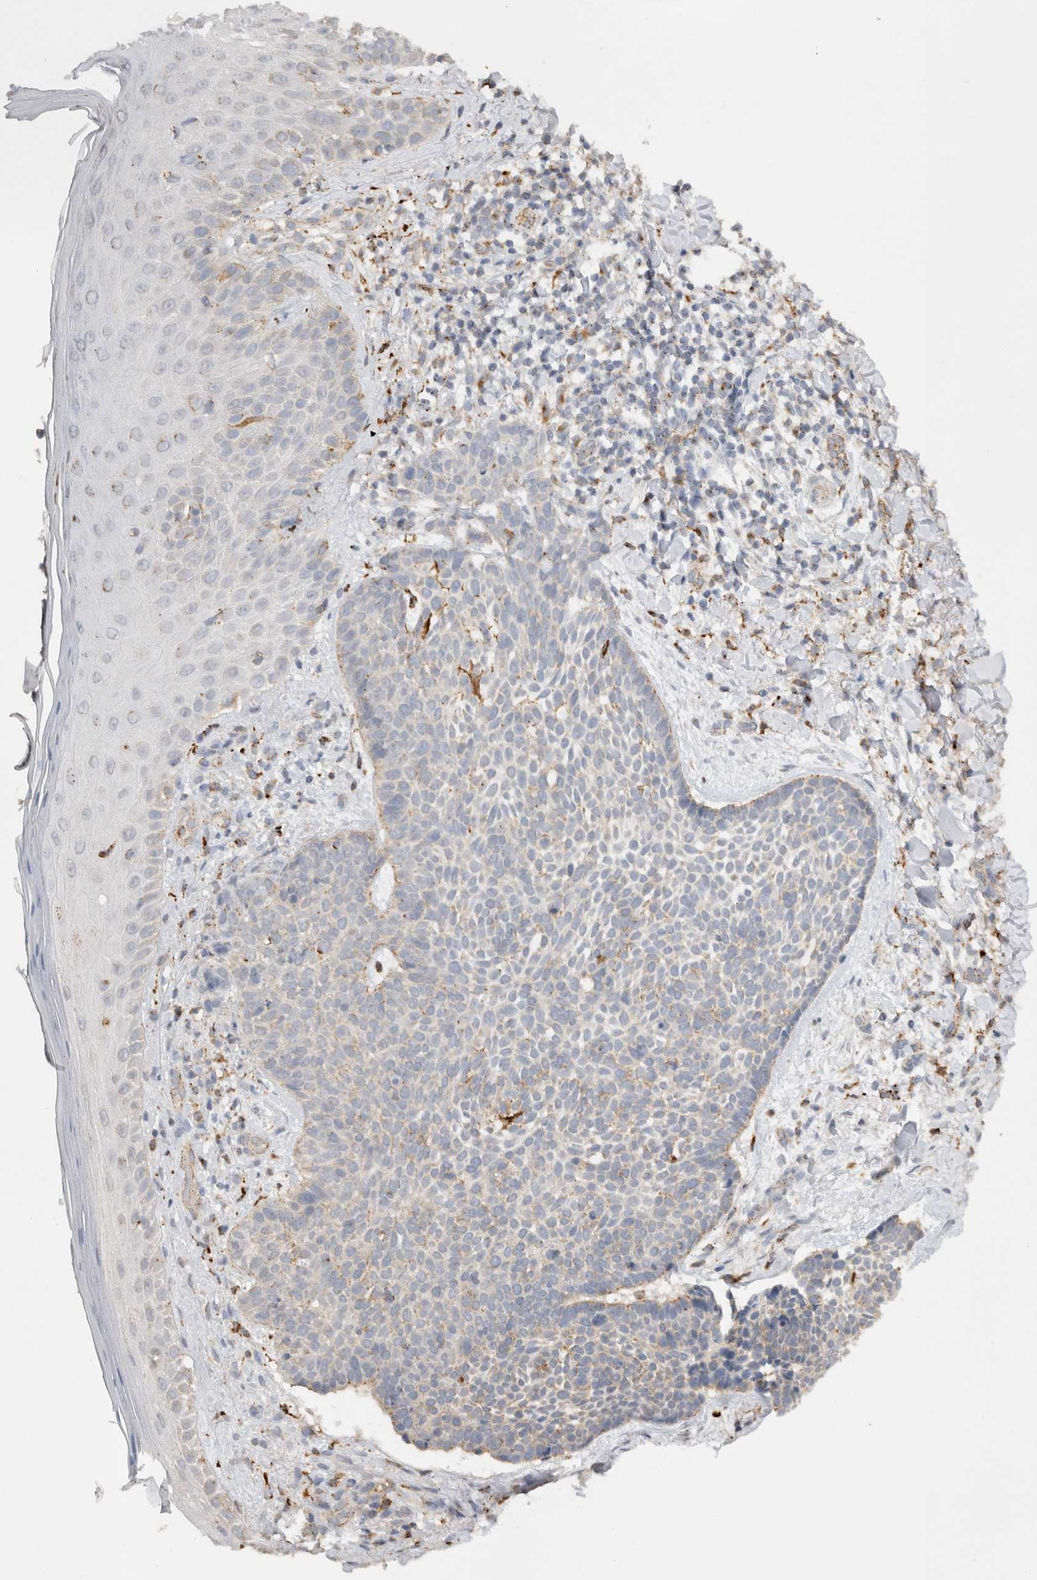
{"staining": {"intensity": "weak", "quantity": "<25%", "location": "cytoplasmic/membranous"}, "tissue": "skin cancer", "cell_type": "Tumor cells", "image_type": "cancer", "snomed": [{"axis": "morphology", "description": "Normal tissue, NOS"}, {"axis": "morphology", "description": "Basal cell carcinoma"}, {"axis": "topography", "description": "Skin"}], "caption": "The histopathology image demonstrates no significant positivity in tumor cells of skin basal cell carcinoma.", "gene": "GNS", "patient": {"sex": "male", "age": 67}}